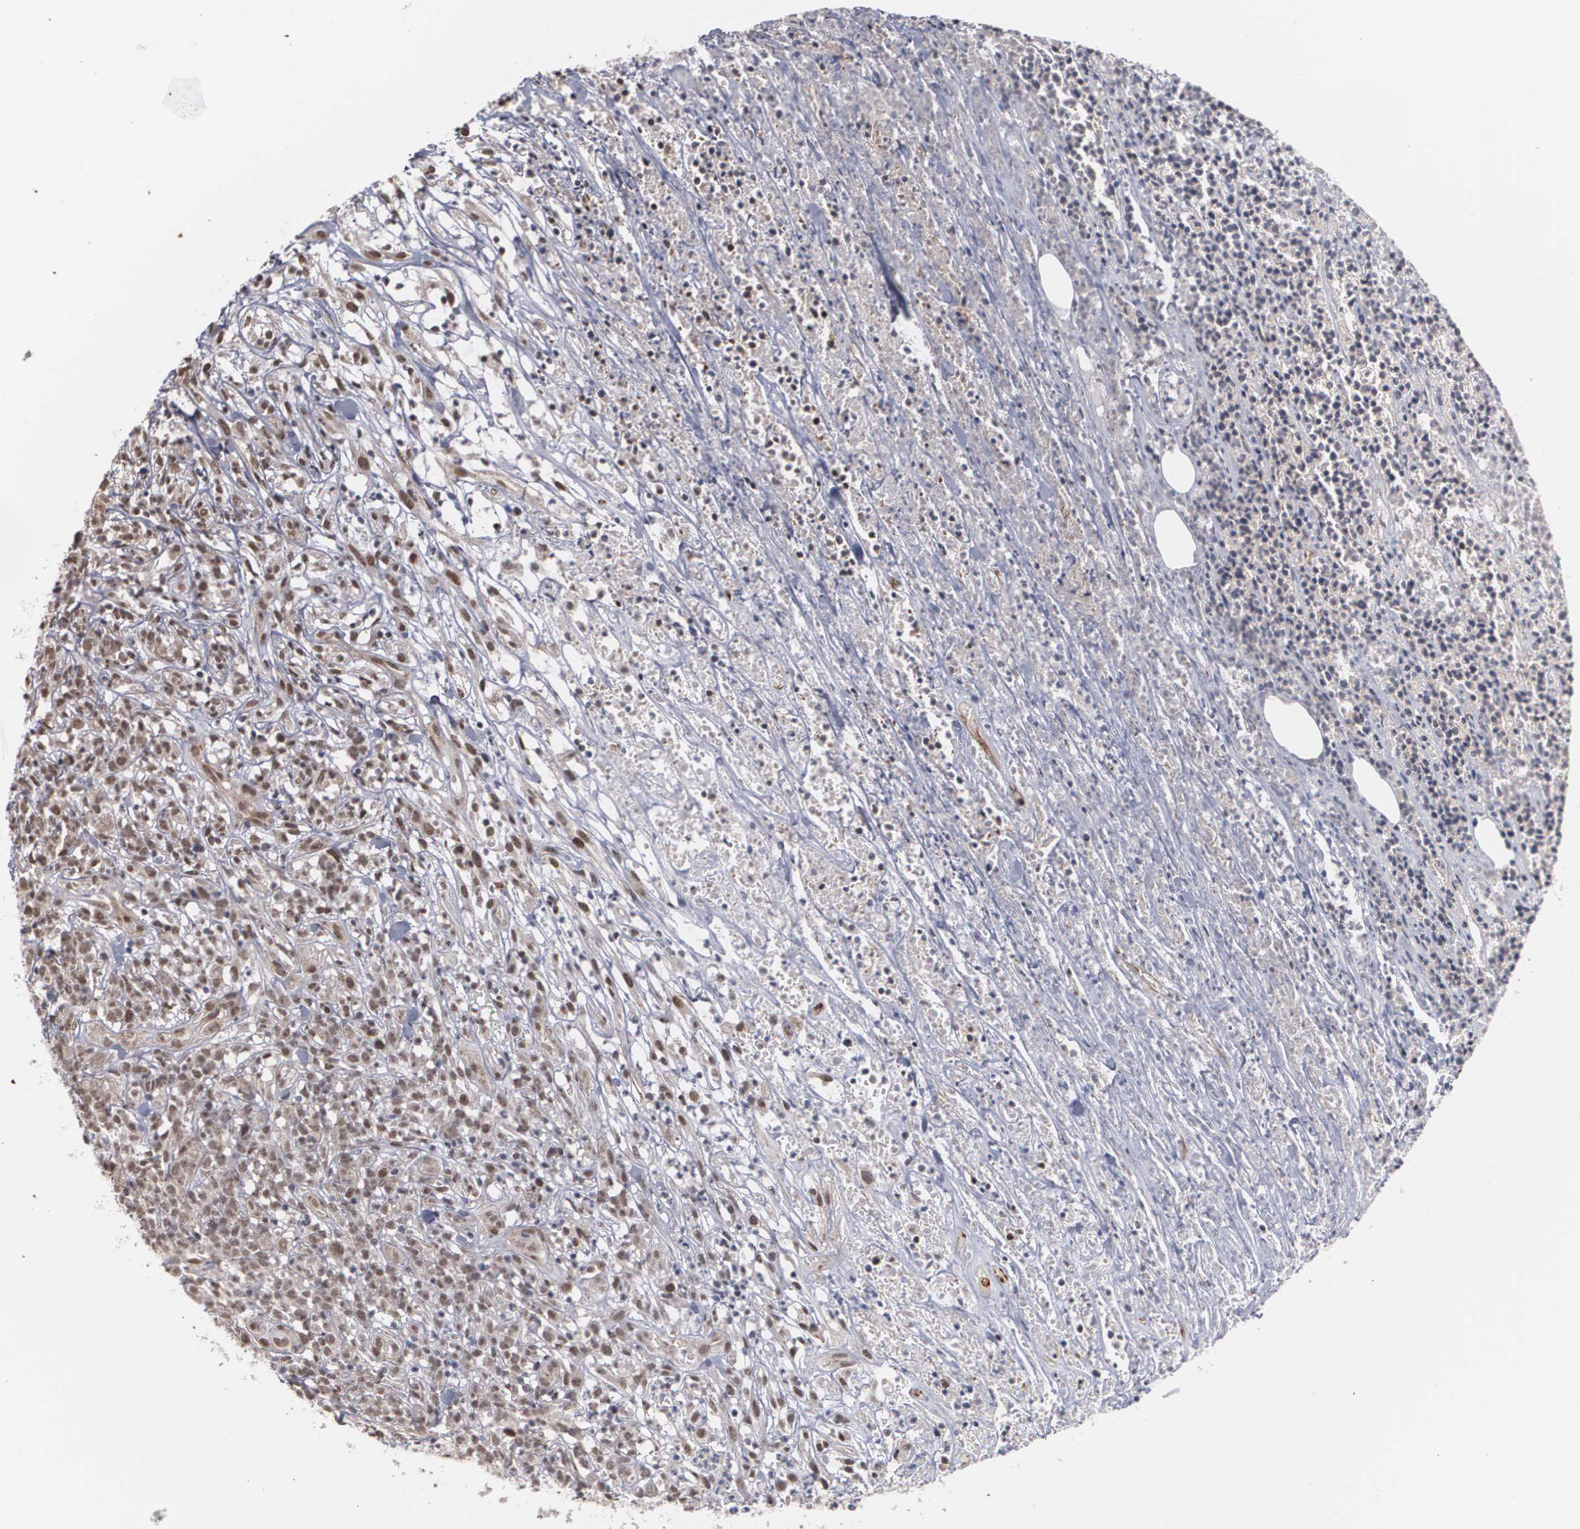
{"staining": {"intensity": "weak", "quantity": ">75%", "location": "nuclear"}, "tissue": "lymphoma", "cell_type": "Tumor cells", "image_type": "cancer", "snomed": [{"axis": "morphology", "description": "Malignant lymphoma, non-Hodgkin's type, High grade"}, {"axis": "topography", "description": "Lymph node"}], "caption": "Tumor cells reveal weak nuclear positivity in about >75% of cells in malignant lymphoma, non-Hodgkin's type (high-grade).", "gene": "ZNF75A", "patient": {"sex": "female", "age": 73}}